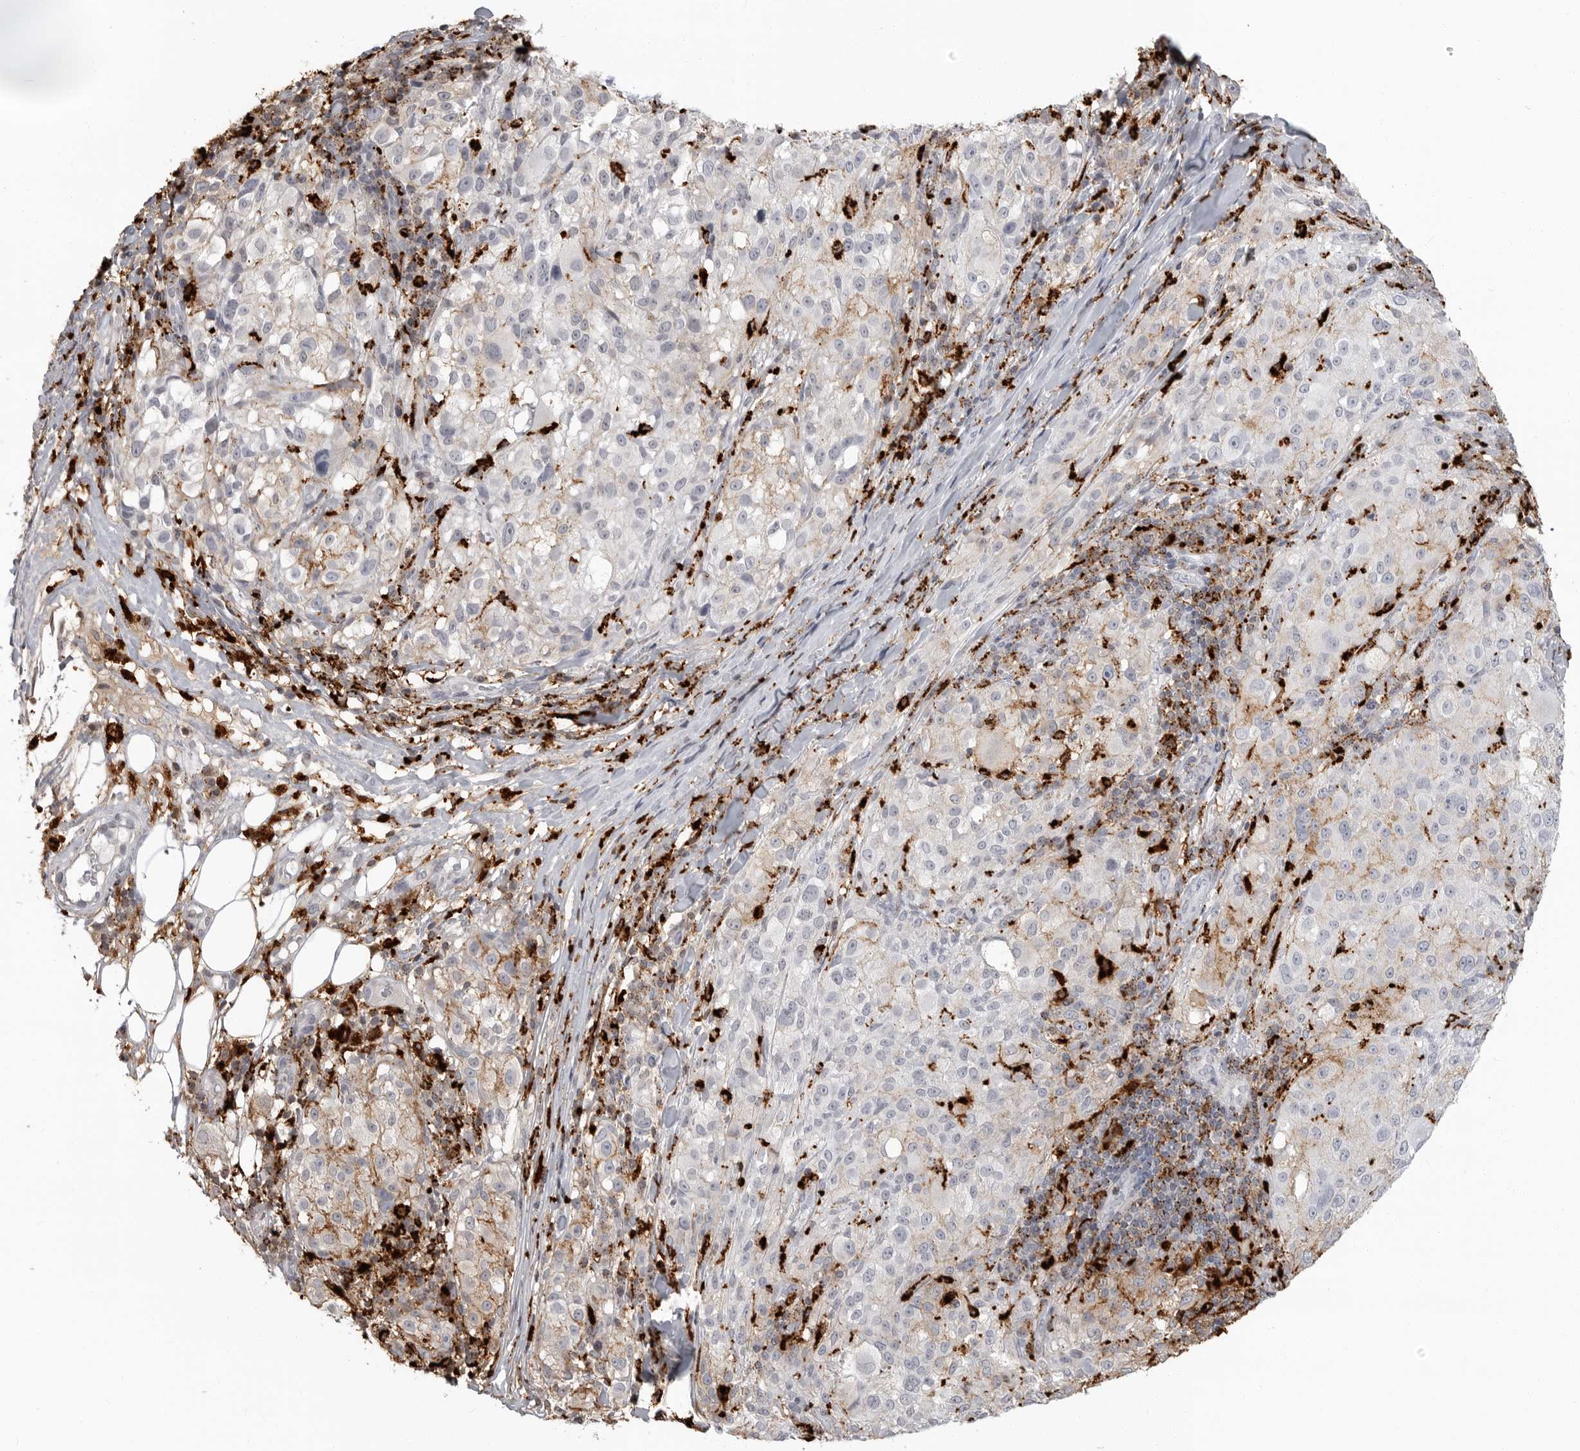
{"staining": {"intensity": "negative", "quantity": "none", "location": "none"}, "tissue": "melanoma", "cell_type": "Tumor cells", "image_type": "cancer", "snomed": [{"axis": "morphology", "description": "Necrosis, NOS"}, {"axis": "morphology", "description": "Malignant melanoma, NOS"}, {"axis": "topography", "description": "Skin"}], "caption": "Immunohistochemistry (IHC) of human melanoma displays no positivity in tumor cells.", "gene": "IFI30", "patient": {"sex": "female", "age": 87}}